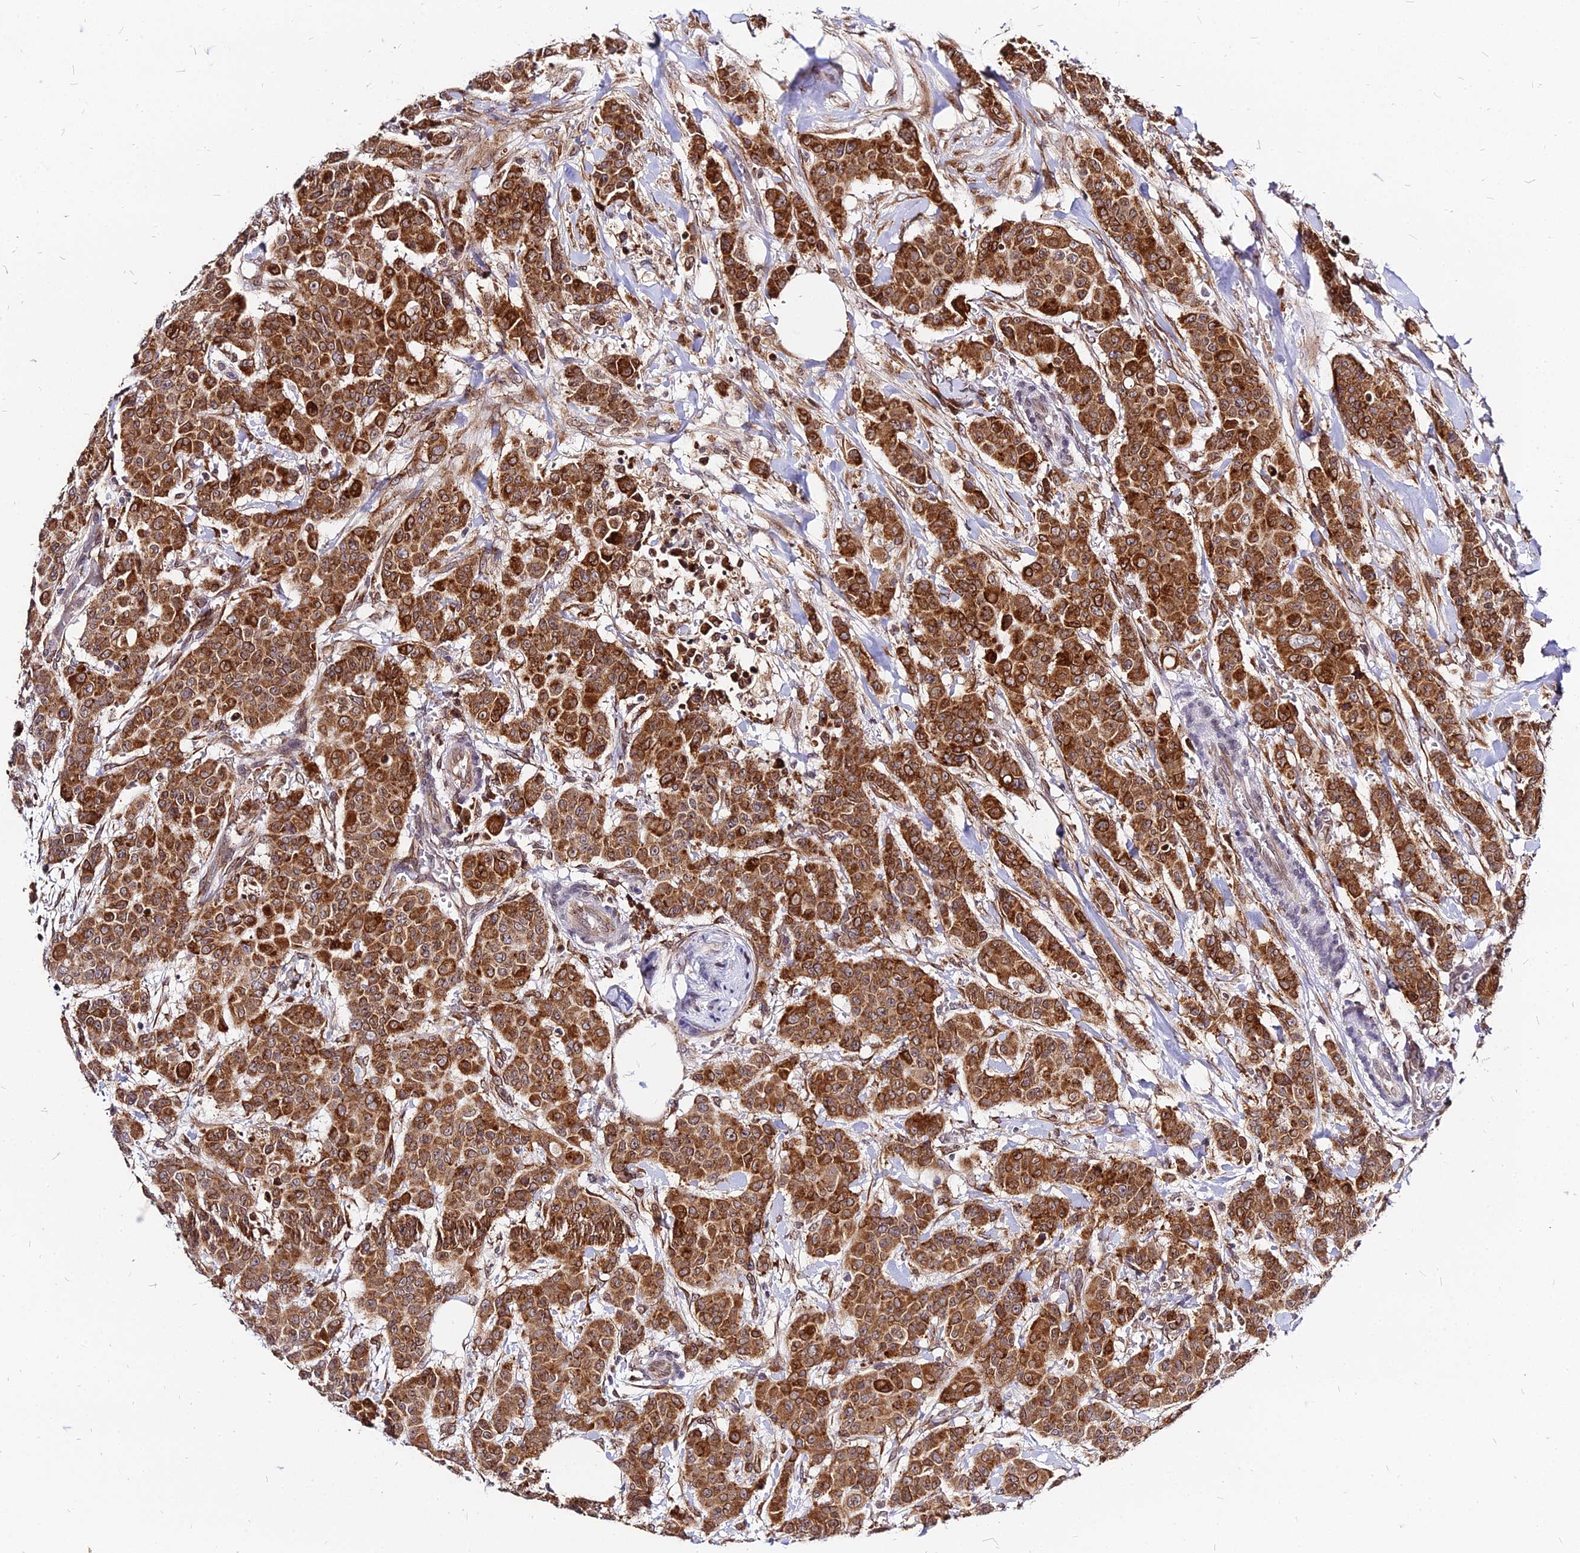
{"staining": {"intensity": "strong", "quantity": ">75%", "location": "cytoplasmic/membranous"}, "tissue": "breast cancer", "cell_type": "Tumor cells", "image_type": "cancer", "snomed": [{"axis": "morphology", "description": "Duct carcinoma"}, {"axis": "topography", "description": "Breast"}], "caption": "Human infiltrating ductal carcinoma (breast) stained with a protein marker shows strong staining in tumor cells.", "gene": "RNF121", "patient": {"sex": "female", "age": 40}}